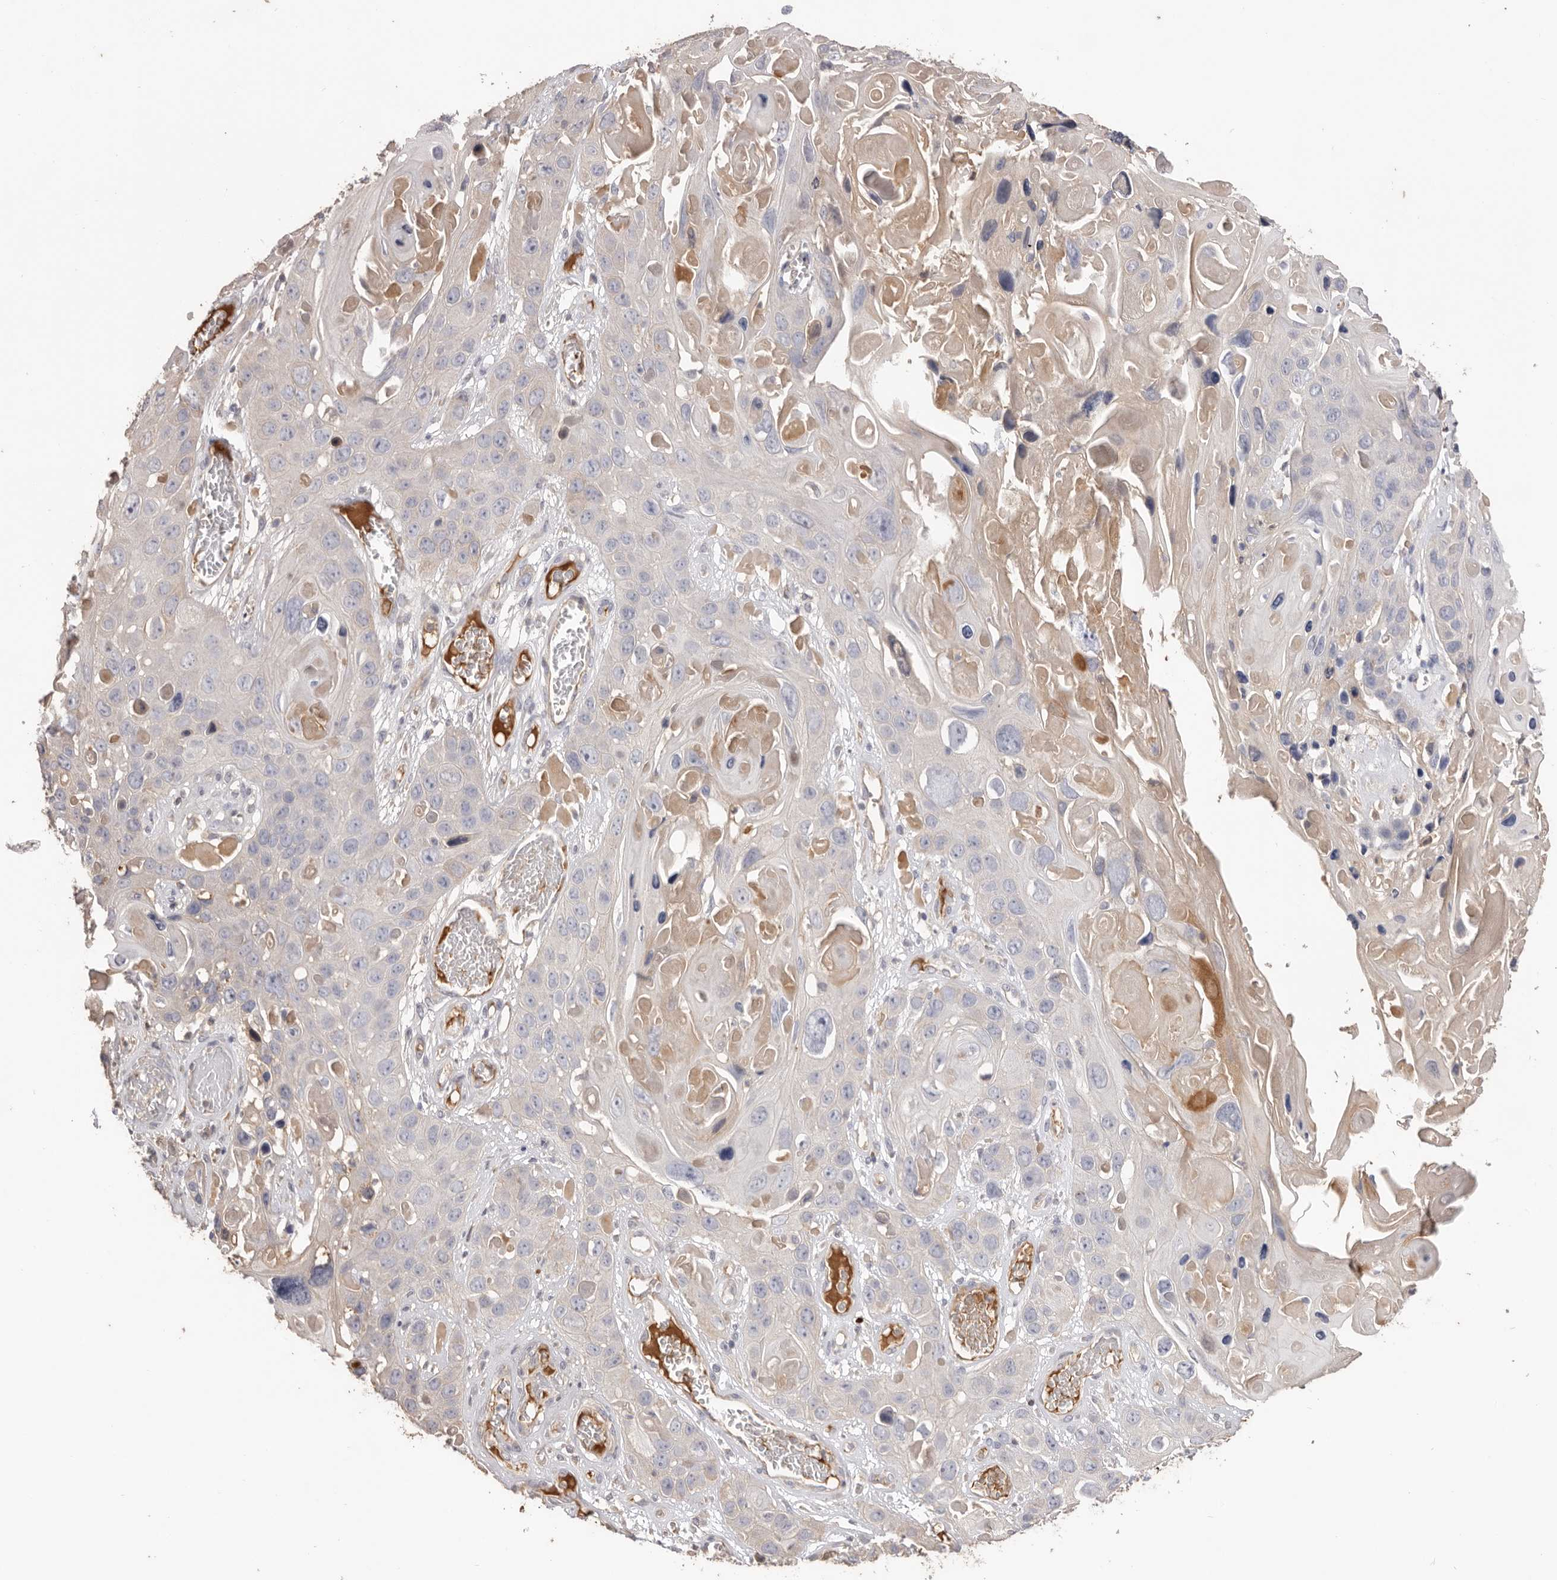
{"staining": {"intensity": "negative", "quantity": "none", "location": "none"}, "tissue": "skin cancer", "cell_type": "Tumor cells", "image_type": "cancer", "snomed": [{"axis": "morphology", "description": "Squamous cell carcinoma, NOS"}, {"axis": "topography", "description": "Skin"}], "caption": "Immunohistochemistry (IHC) image of human skin squamous cell carcinoma stained for a protein (brown), which shows no positivity in tumor cells. (Brightfield microscopy of DAB (3,3'-diaminobenzidine) immunohistochemistry at high magnification).", "gene": "HCAR2", "patient": {"sex": "male", "age": 55}}